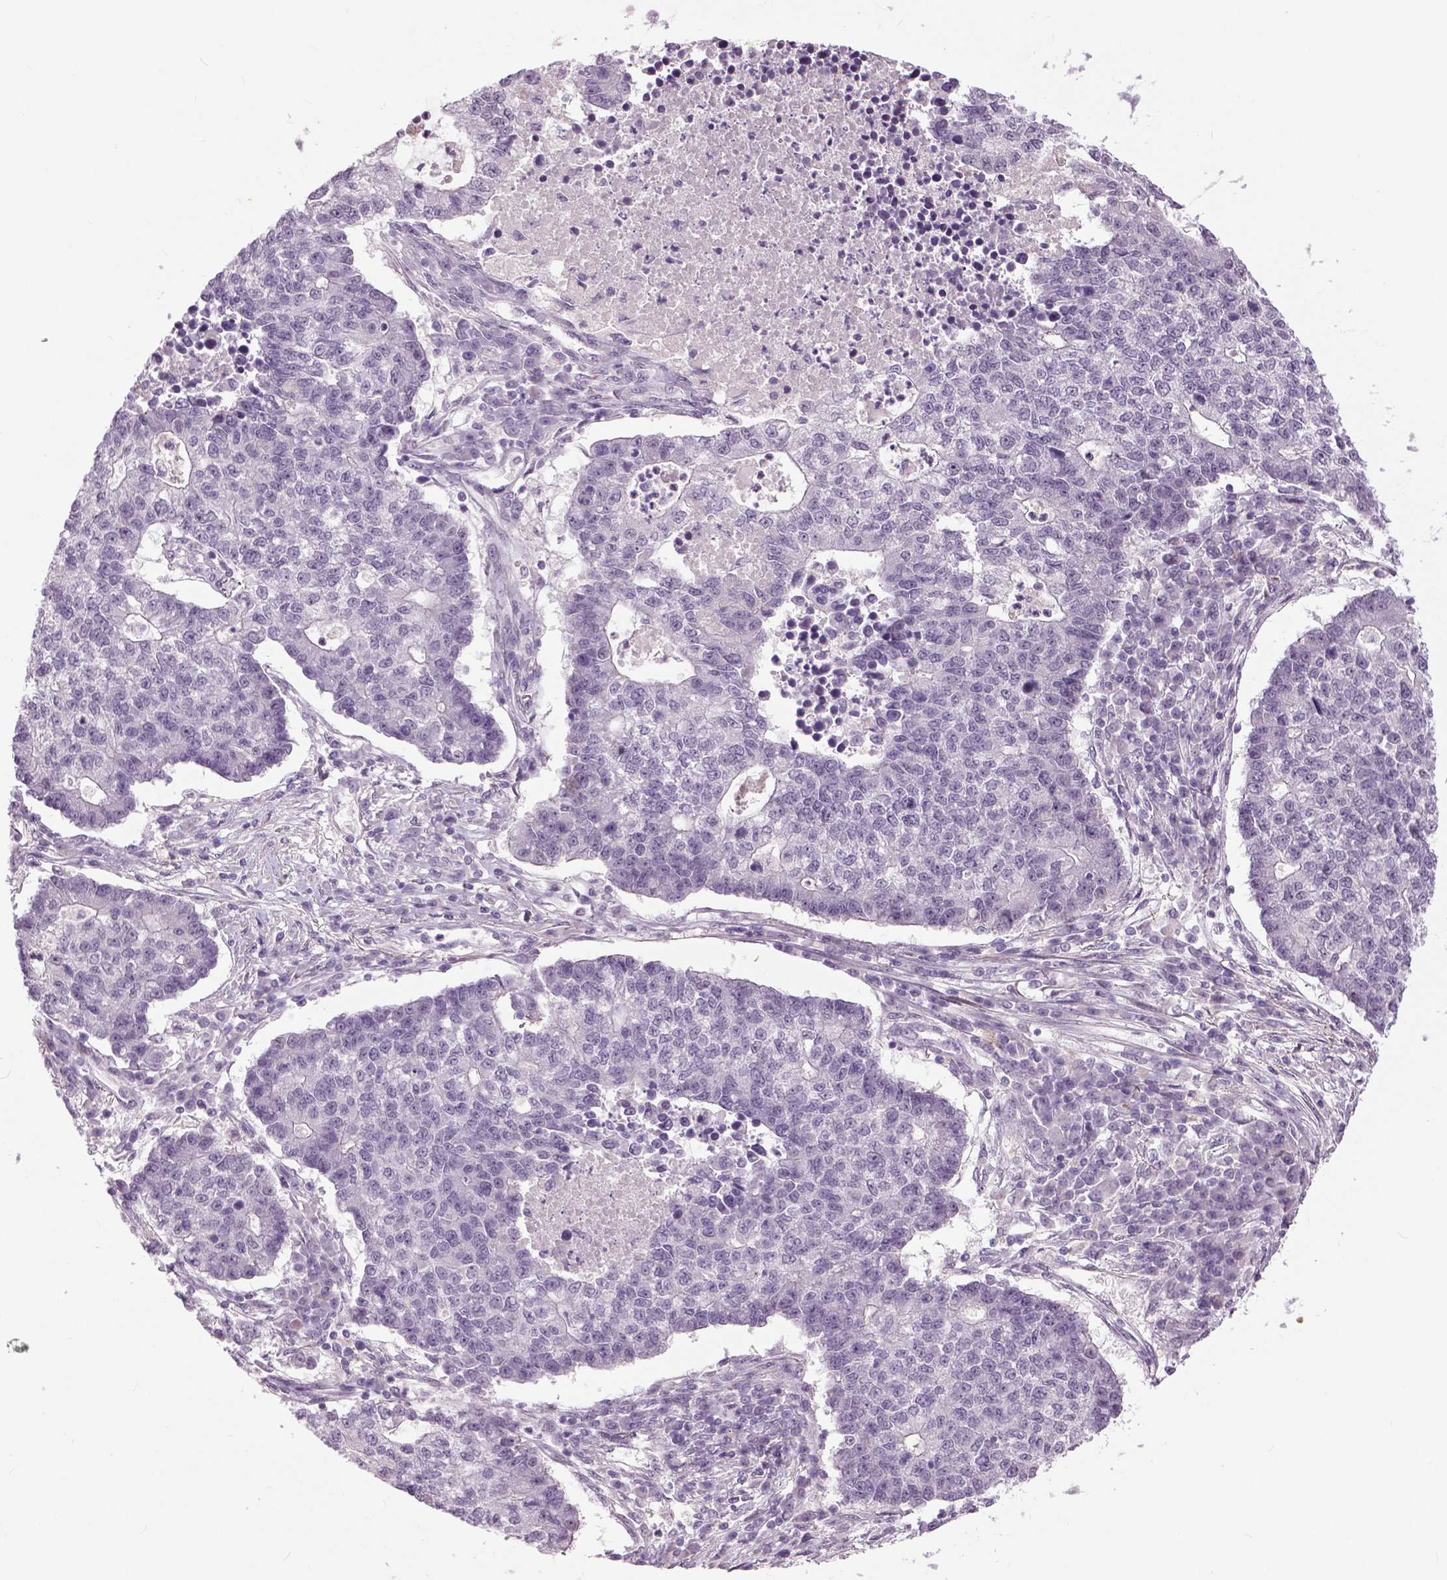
{"staining": {"intensity": "negative", "quantity": "none", "location": "none"}, "tissue": "lung cancer", "cell_type": "Tumor cells", "image_type": "cancer", "snomed": [{"axis": "morphology", "description": "Adenocarcinoma, NOS"}, {"axis": "topography", "description": "Lung"}], "caption": "Lung cancer (adenocarcinoma) was stained to show a protein in brown. There is no significant expression in tumor cells.", "gene": "NECAB1", "patient": {"sex": "male", "age": 57}}